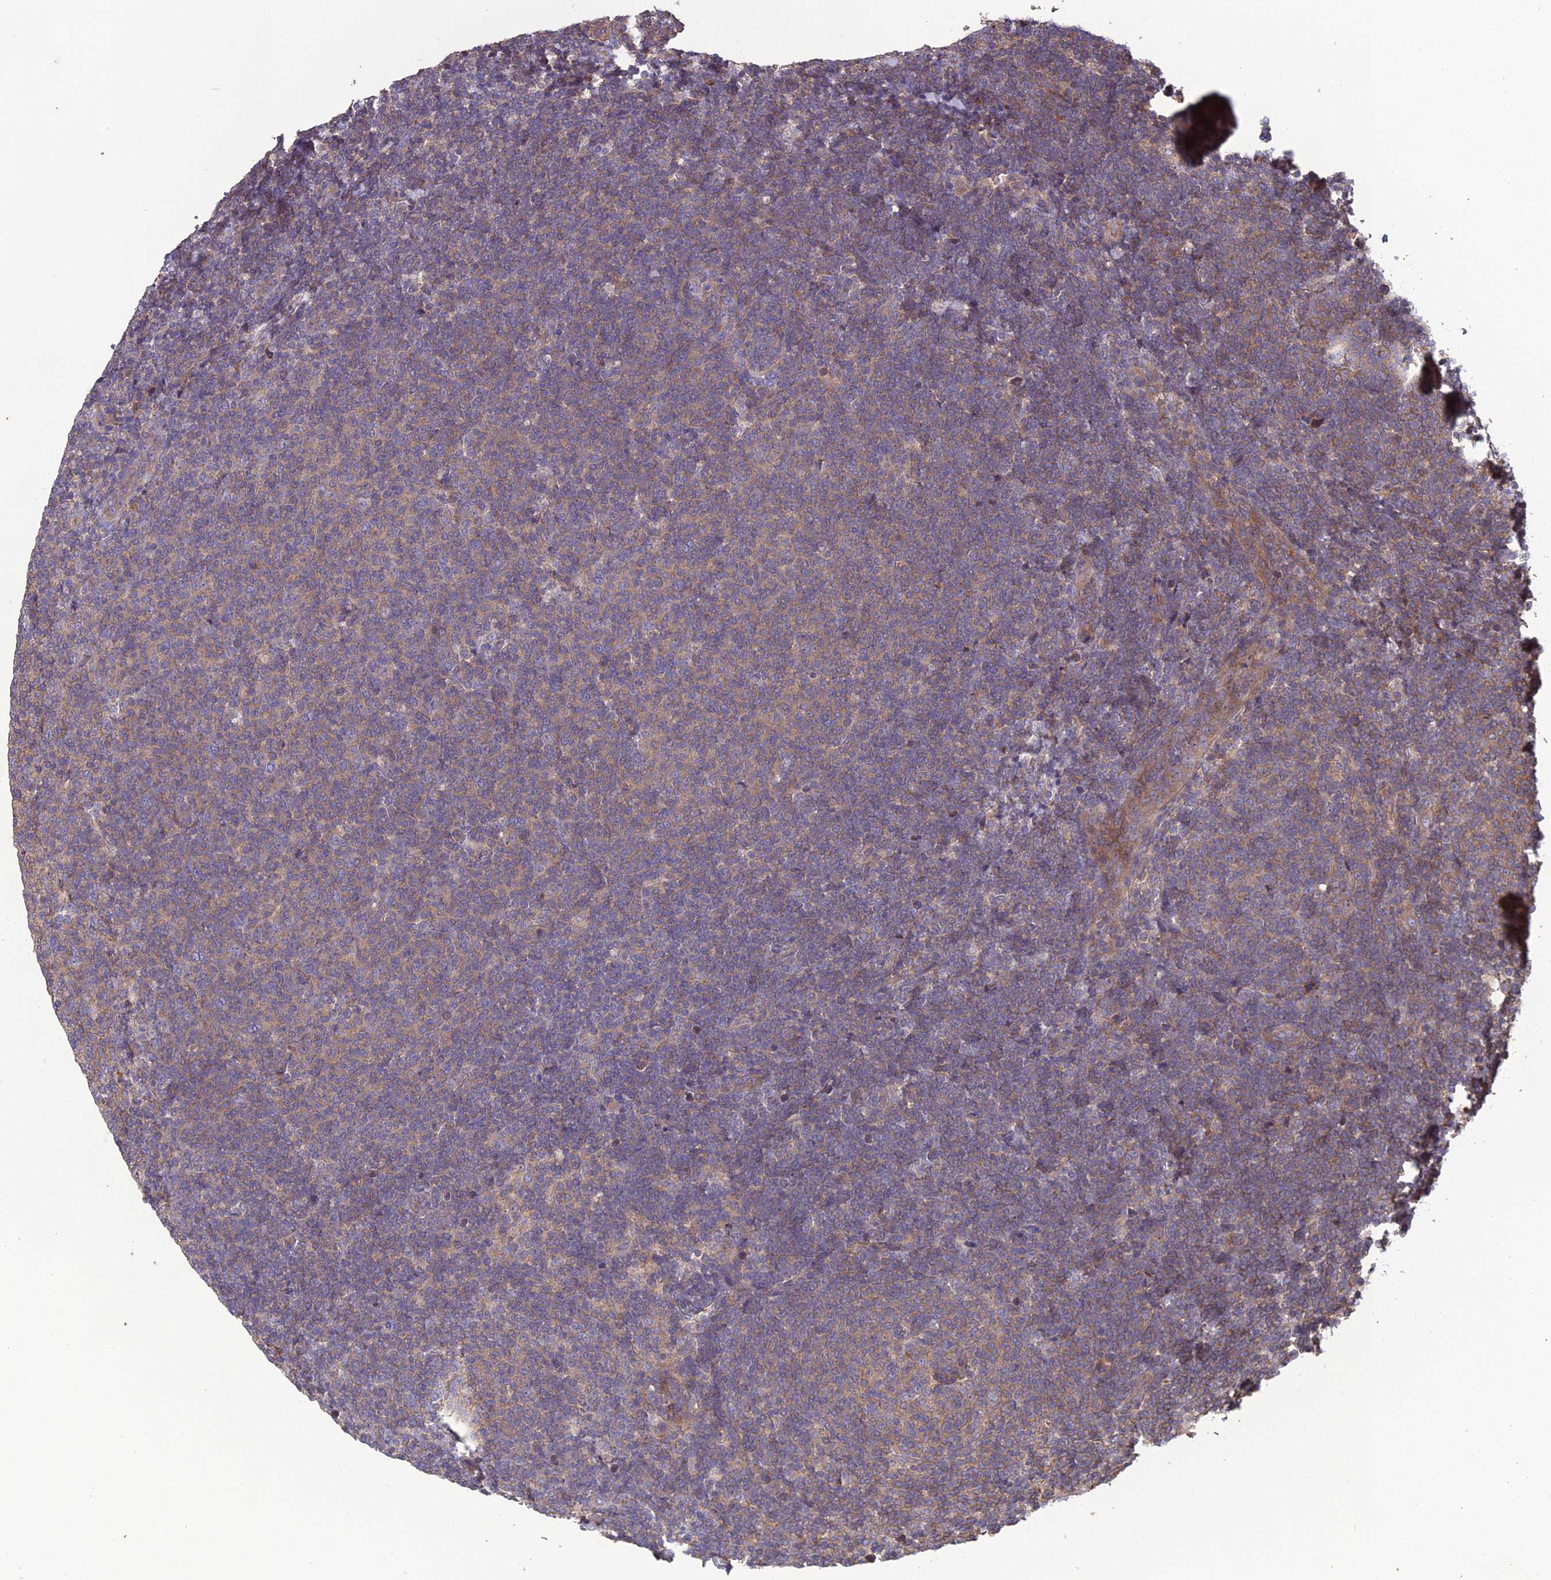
{"staining": {"intensity": "weak", "quantity": "25%-75%", "location": "cytoplasmic/membranous"}, "tissue": "lymphoma", "cell_type": "Tumor cells", "image_type": "cancer", "snomed": [{"axis": "morphology", "description": "Malignant lymphoma, non-Hodgkin's type, Low grade"}, {"axis": "topography", "description": "Lymph node"}], "caption": "High-power microscopy captured an IHC image of low-grade malignant lymphoma, non-Hodgkin's type, revealing weak cytoplasmic/membranous expression in about 25%-75% of tumor cells.", "gene": "GALR2", "patient": {"sex": "male", "age": 66}}